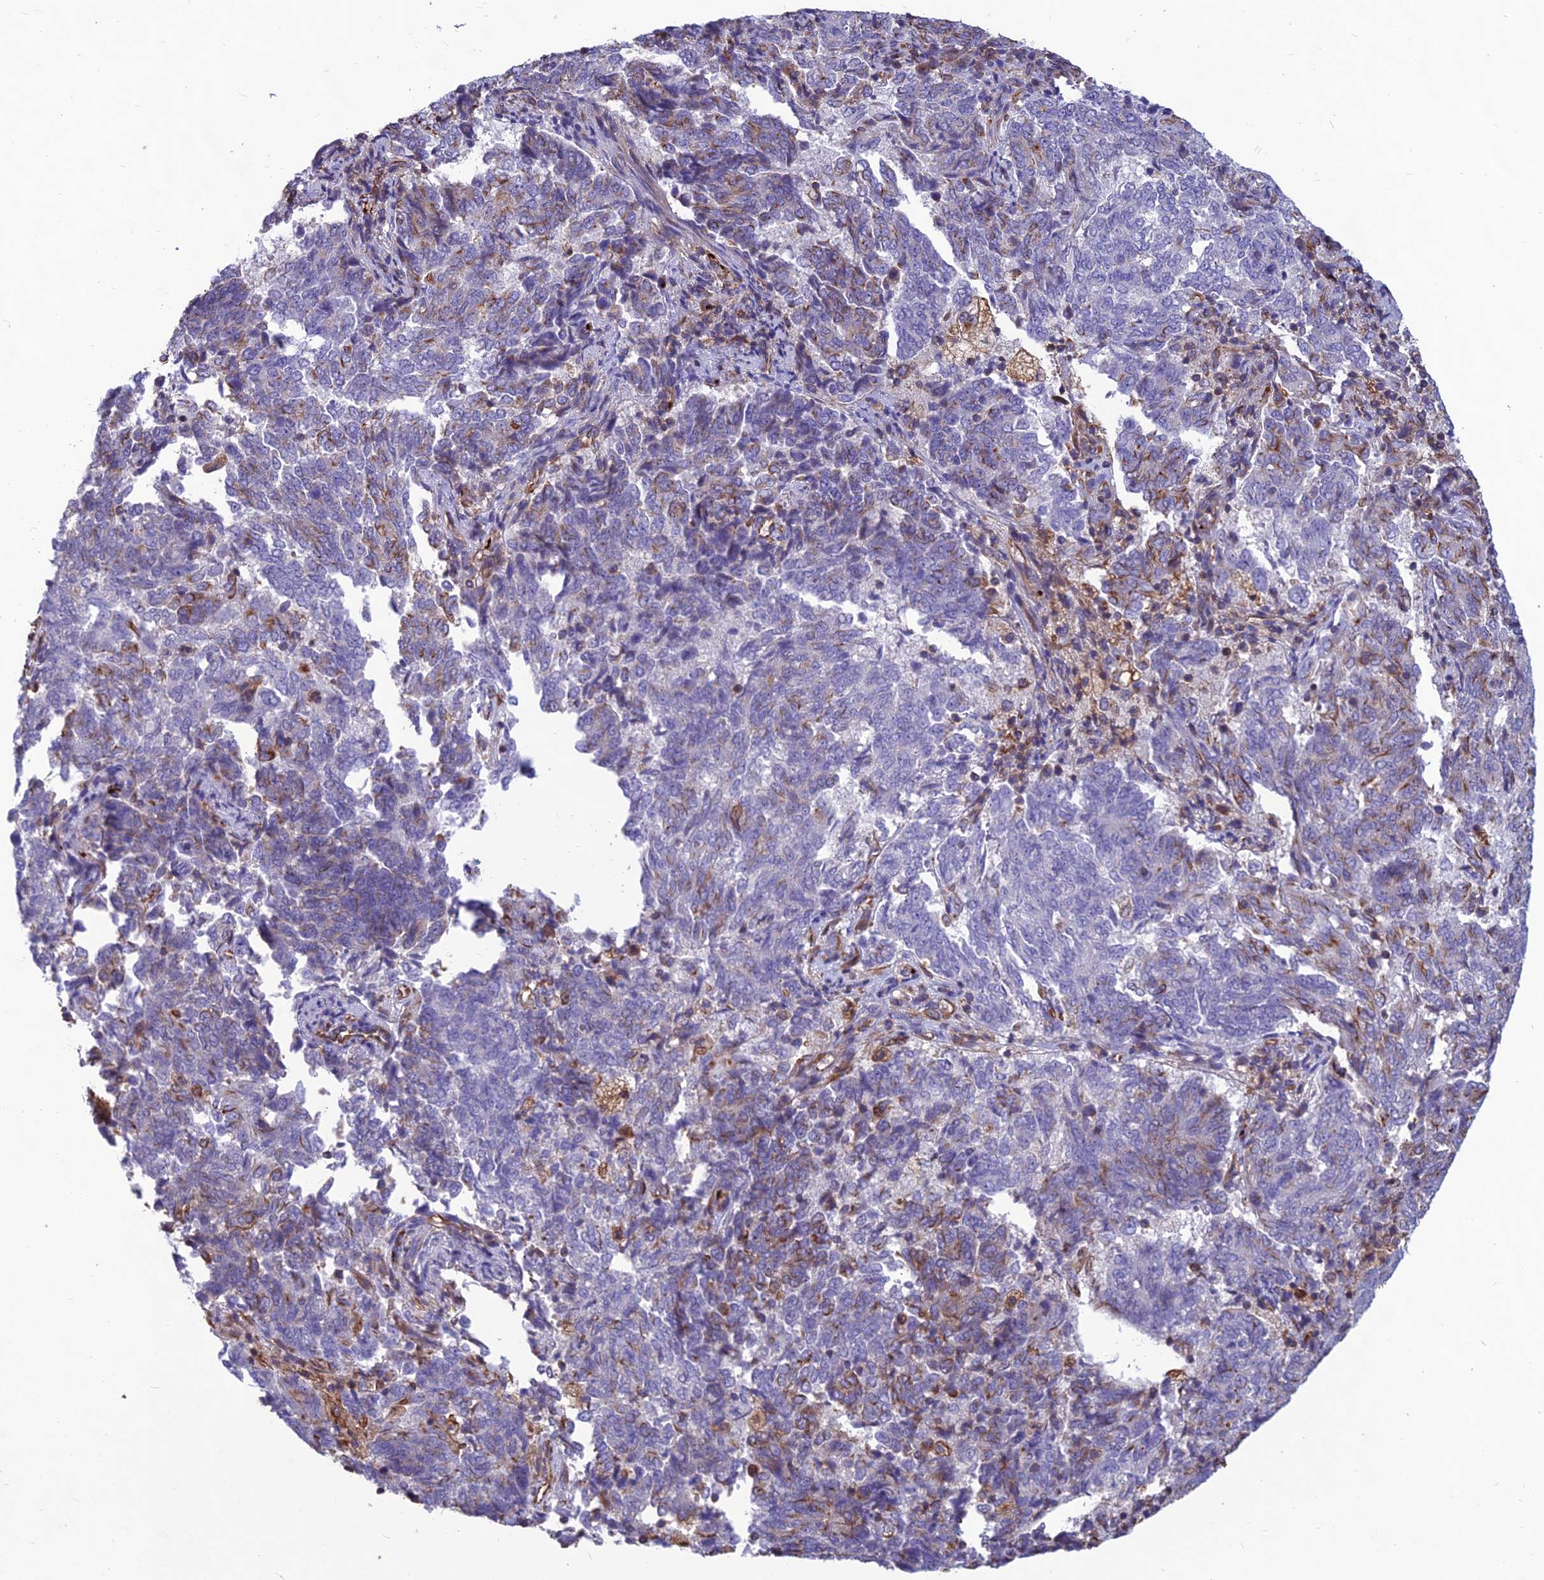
{"staining": {"intensity": "moderate", "quantity": "<25%", "location": "cytoplasmic/membranous"}, "tissue": "endometrial cancer", "cell_type": "Tumor cells", "image_type": "cancer", "snomed": [{"axis": "morphology", "description": "Adenocarcinoma, NOS"}, {"axis": "topography", "description": "Endometrium"}], "caption": "Immunohistochemical staining of human adenocarcinoma (endometrial) reveals moderate cytoplasmic/membranous protein positivity in about <25% of tumor cells.", "gene": "PSMD11", "patient": {"sex": "female", "age": 80}}